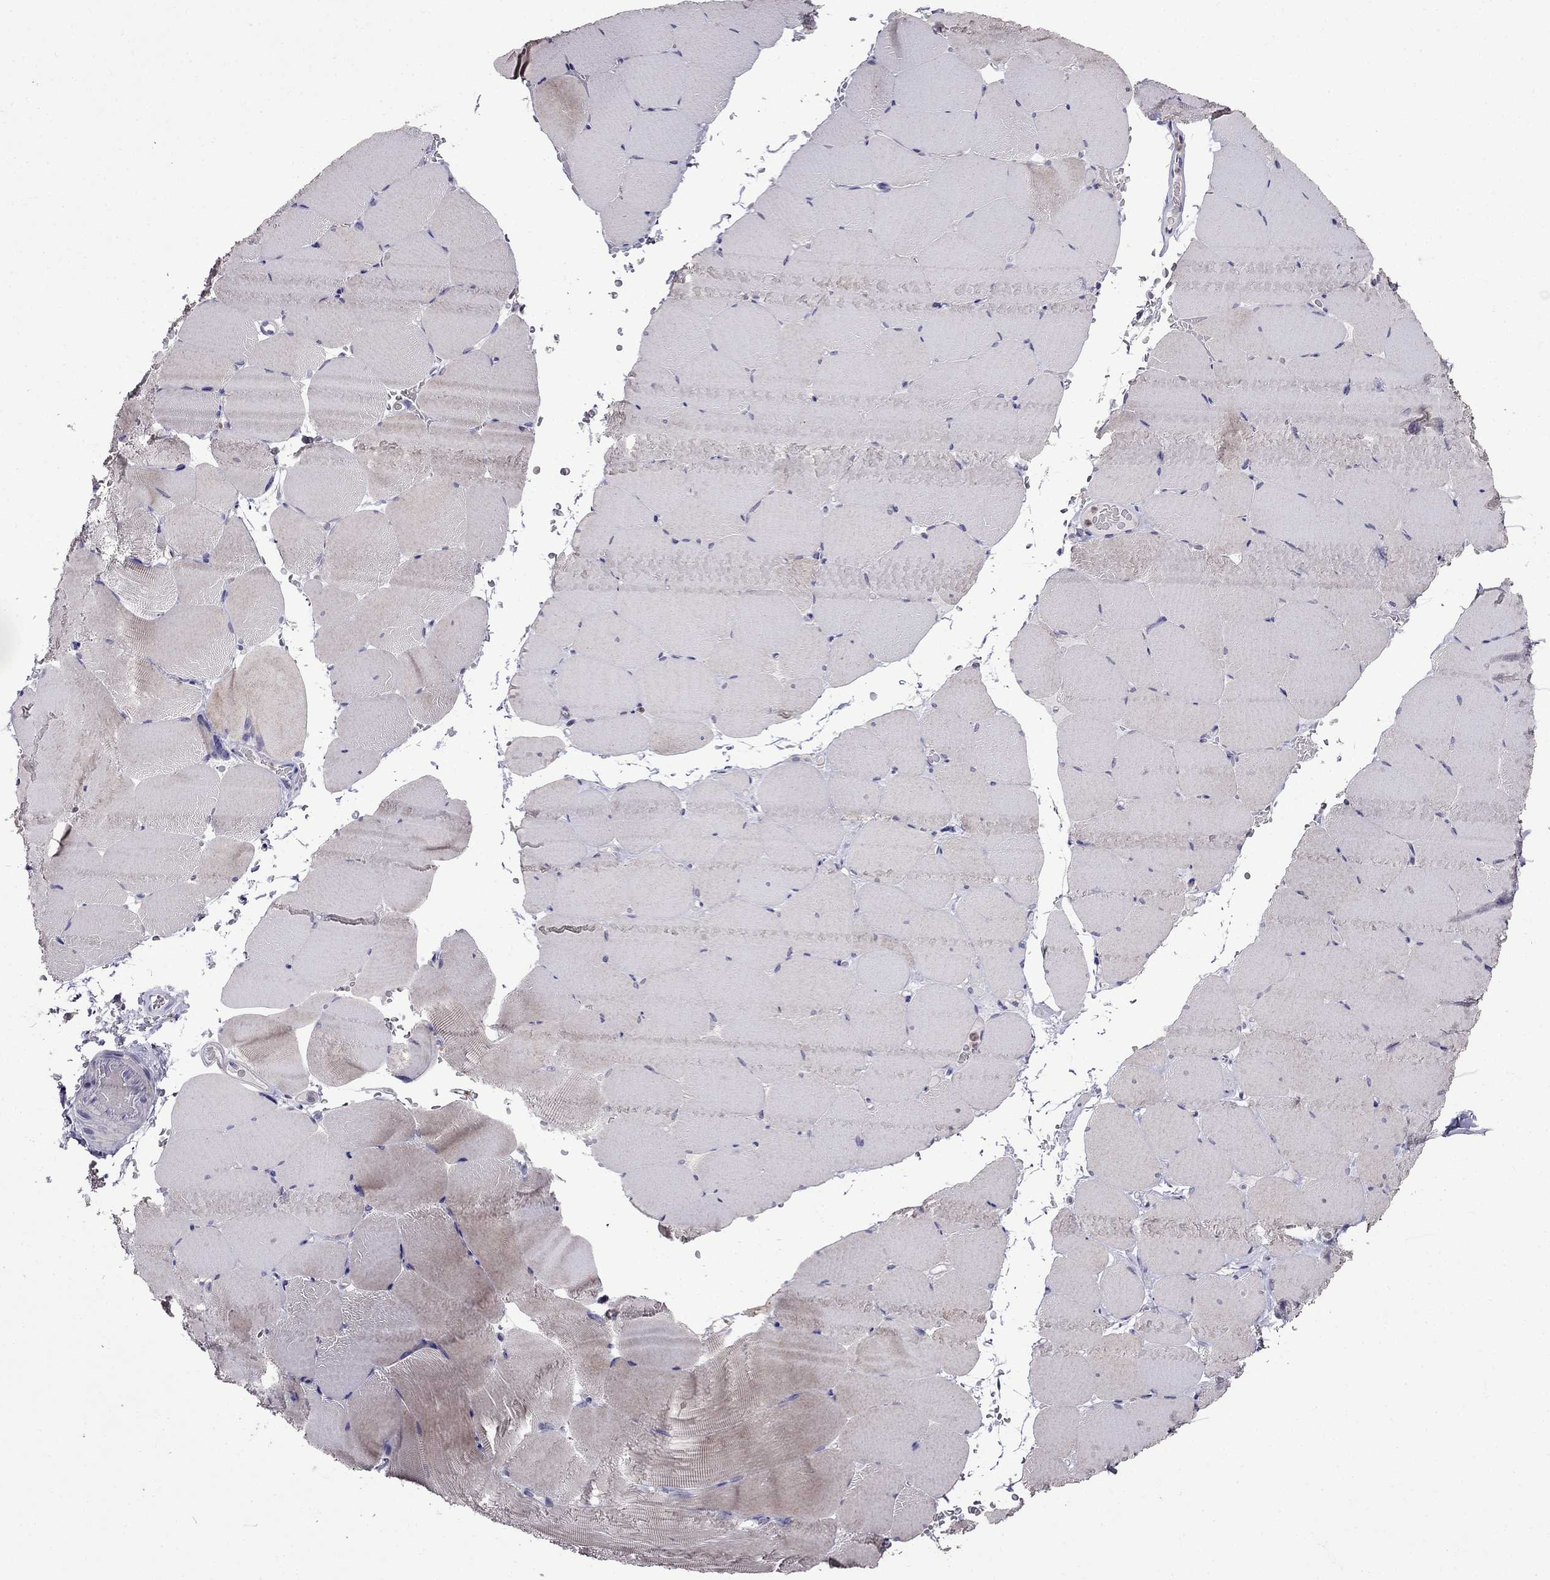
{"staining": {"intensity": "negative", "quantity": "none", "location": "none"}, "tissue": "skeletal muscle", "cell_type": "Myocytes", "image_type": "normal", "snomed": [{"axis": "morphology", "description": "Normal tissue, NOS"}, {"axis": "topography", "description": "Skeletal muscle"}], "caption": "Immunohistochemical staining of normal human skeletal muscle displays no significant expression in myocytes. (DAB immunohistochemistry with hematoxylin counter stain).", "gene": "AQP9", "patient": {"sex": "female", "age": 37}}